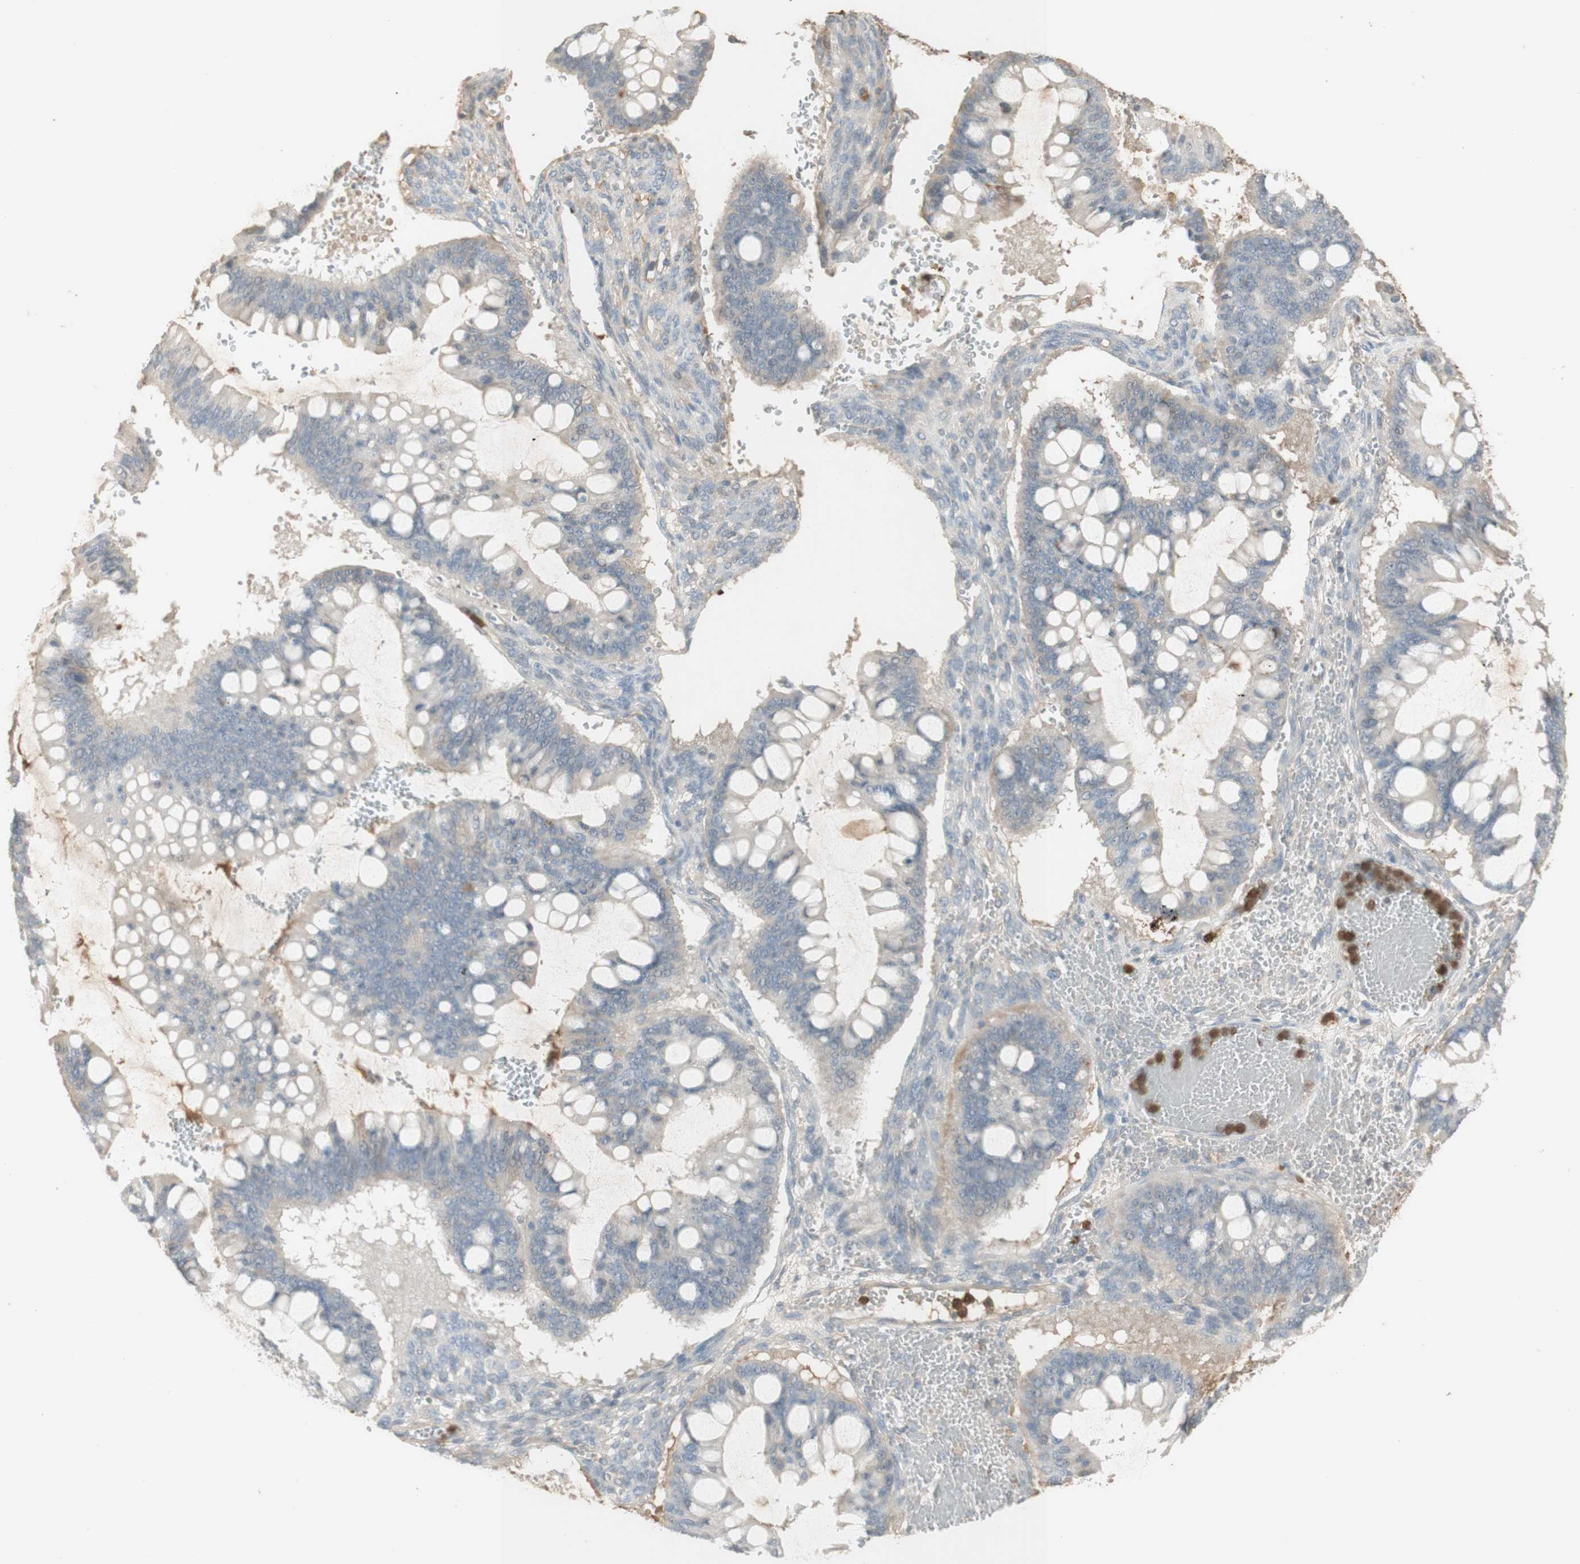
{"staining": {"intensity": "negative", "quantity": "none", "location": "none"}, "tissue": "ovarian cancer", "cell_type": "Tumor cells", "image_type": "cancer", "snomed": [{"axis": "morphology", "description": "Cystadenocarcinoma, mucinous, NOS"}, {"axis": "topography", "description": "Ovary"}], "caption": "A high-resolution micrograph shows immunohistochemistry (IHC) staining of ovarian mucinous cystadenocarcinoma, which exhibits no significant expression in tumor cells. (DAB (3,3'-diaminobenzidine) IHC, high magnification).", "gene": "NID1", "patient": {"sex": "female", "age": 73}}